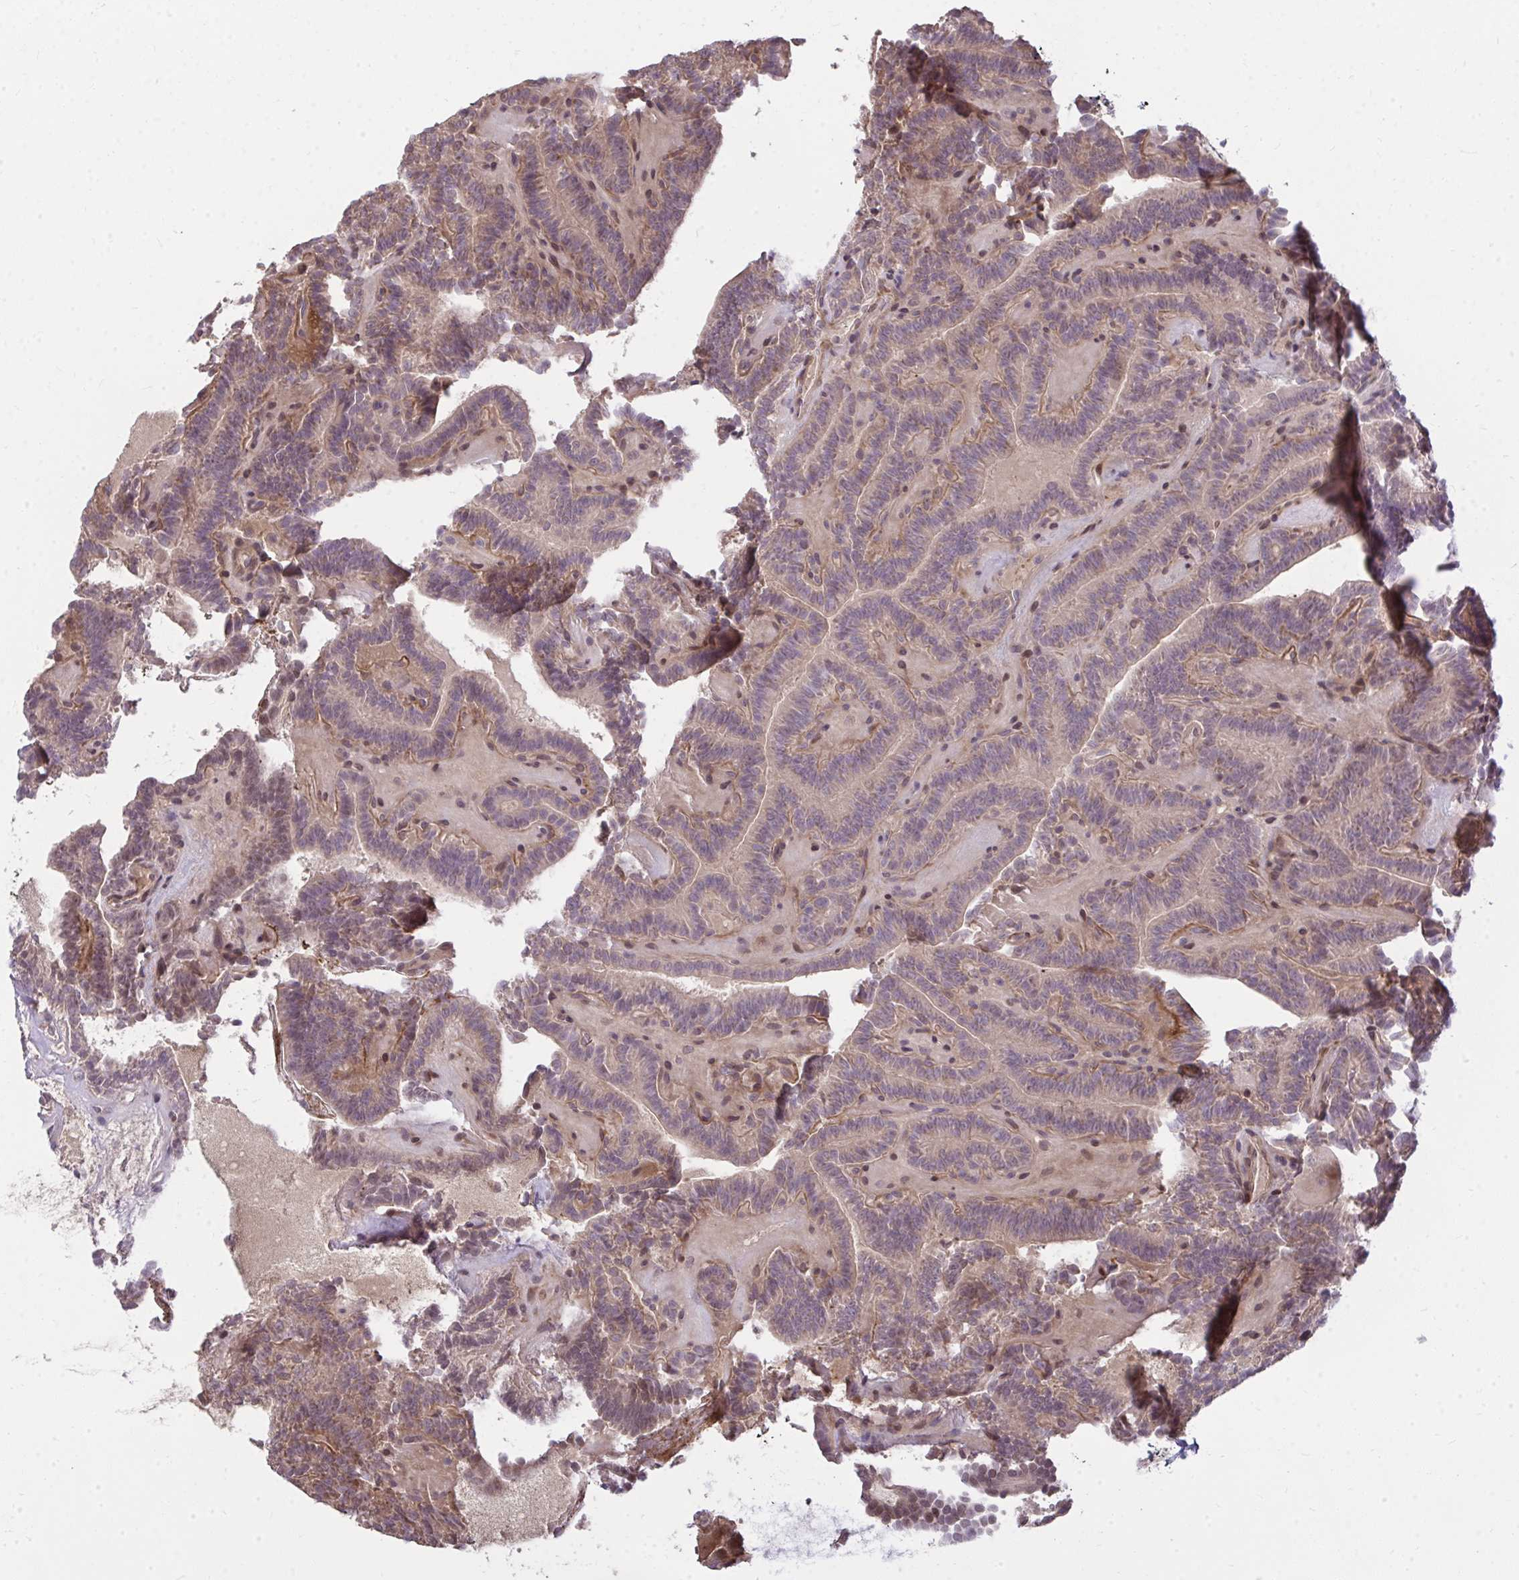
{"staining": {"intensity": "moderate", "quantity": "<25%", "location": "cytoplasmic/membranous,nuclear"}, "tissue": "thyroid cancer", "cell_type": "Tumor cells", "image_type": "cancer", "snomed": [{"axis": "morphology", "description": "Papillary adenocarcinoma, NOS"}, {"axis": "topography", "description": "Thyroid gland"}], "caption": "Immunohistochemical staining of thyroid cancer reveals moderate cytoplasmic/membranous and nuclear protein expression in about <25% of tumor cells.", "gene": "ZSCAN9", "patient": {"sex": "female", "age": 21}}